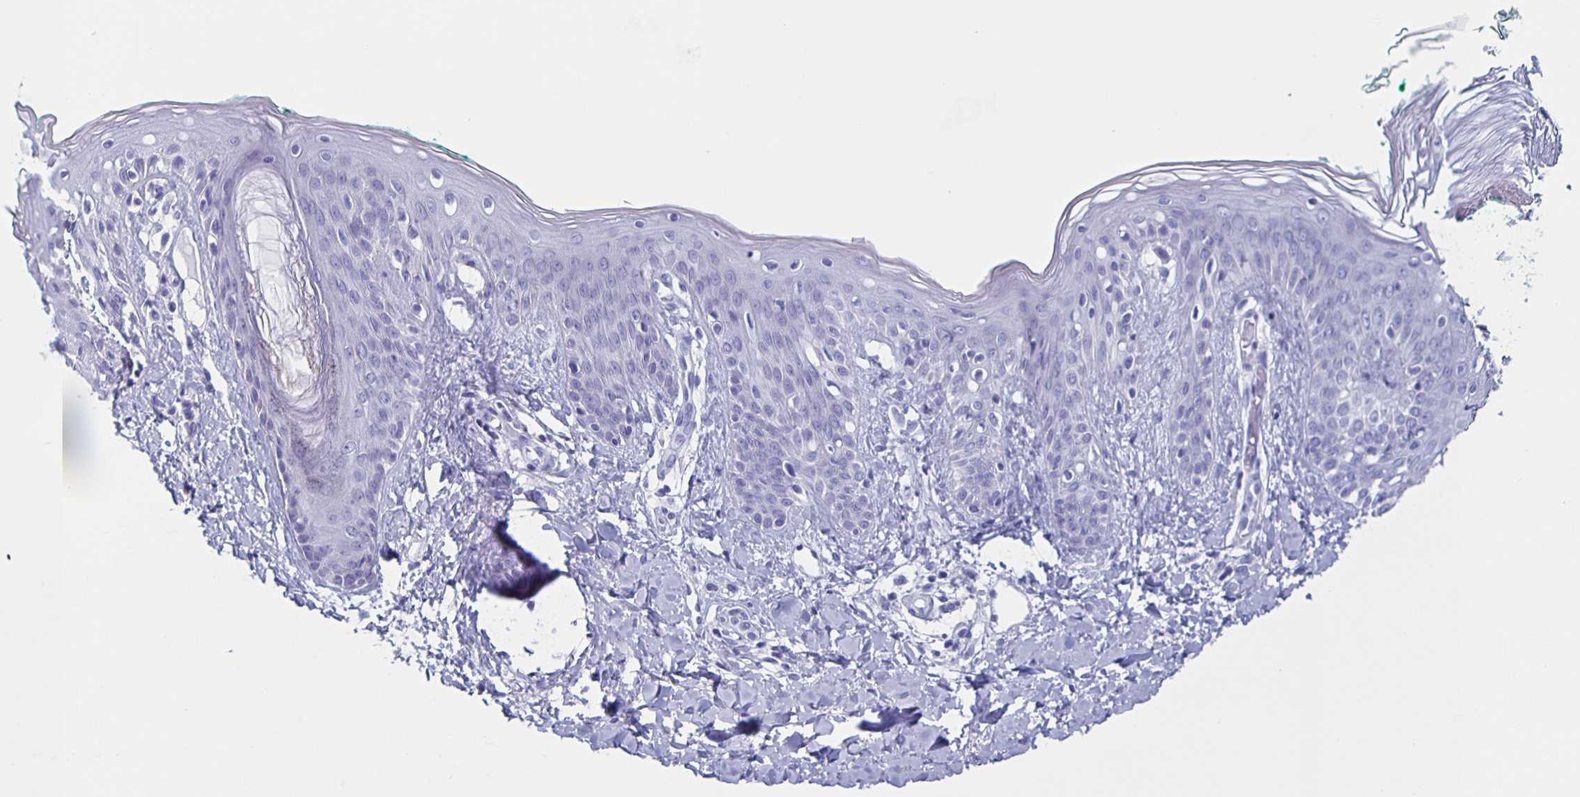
{"staining": {"intensity": "negative", "quantity": "none", "location": "none"}, "tissue": "skin", "cell_type": "Fibroblasts", "image_type": "normal", "snomed": [{"axis": "morphology", "description": "Normal tissue, NOS"}, {"axis": "topography", "description": "Skin"}], "caption": "A high-resolution image shows immunohistochemistry (IHC) staining of unremarkable skin, which displays no significant staining in fibroblasts.", "gene": "SLC34A2", "patient": {"sex": "male", "age": 16}}